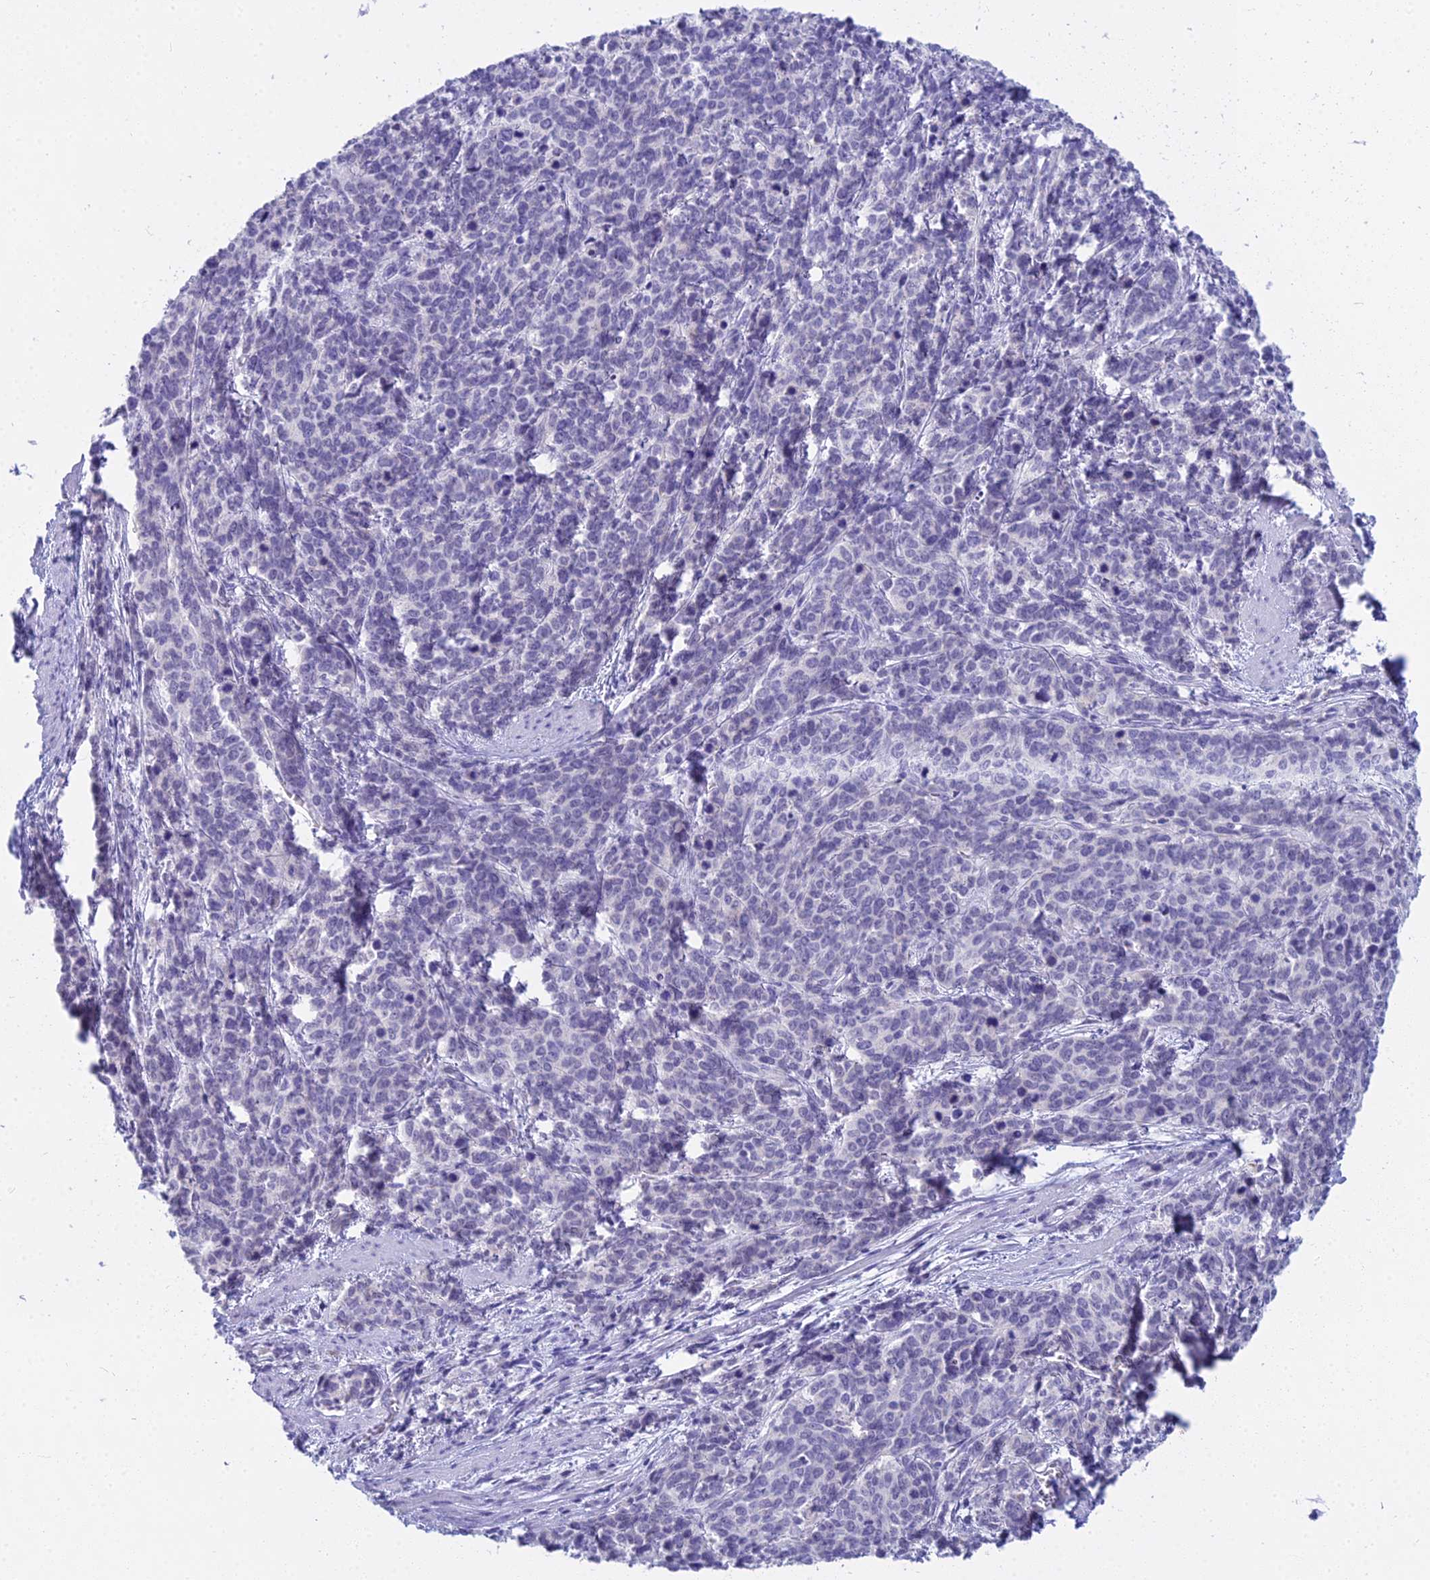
{"staining": {"intensity": "negative", "quantity": "none", "location": "none"}, "tissue": "cervical cancer", "cell_type": "Tumor cells", "image_type": "cancer", "snomed": [{"axis": "morphology", "description": "Squamous cell carcinoma, NOS"}, {"axis": "topography", "description": "Cervix"}], "caption": "A histopathology image of human cervical cancer (squamous cell carcinoma) is negative for staining in tumor cells. Brightfield microscopy of immunohistochemistry (IHC) stained with DAB (brown) and hematoxylin (blue), captured at high magnification.", "gene": "CGB2", "patient": {"sex": "female", "age": 60}}